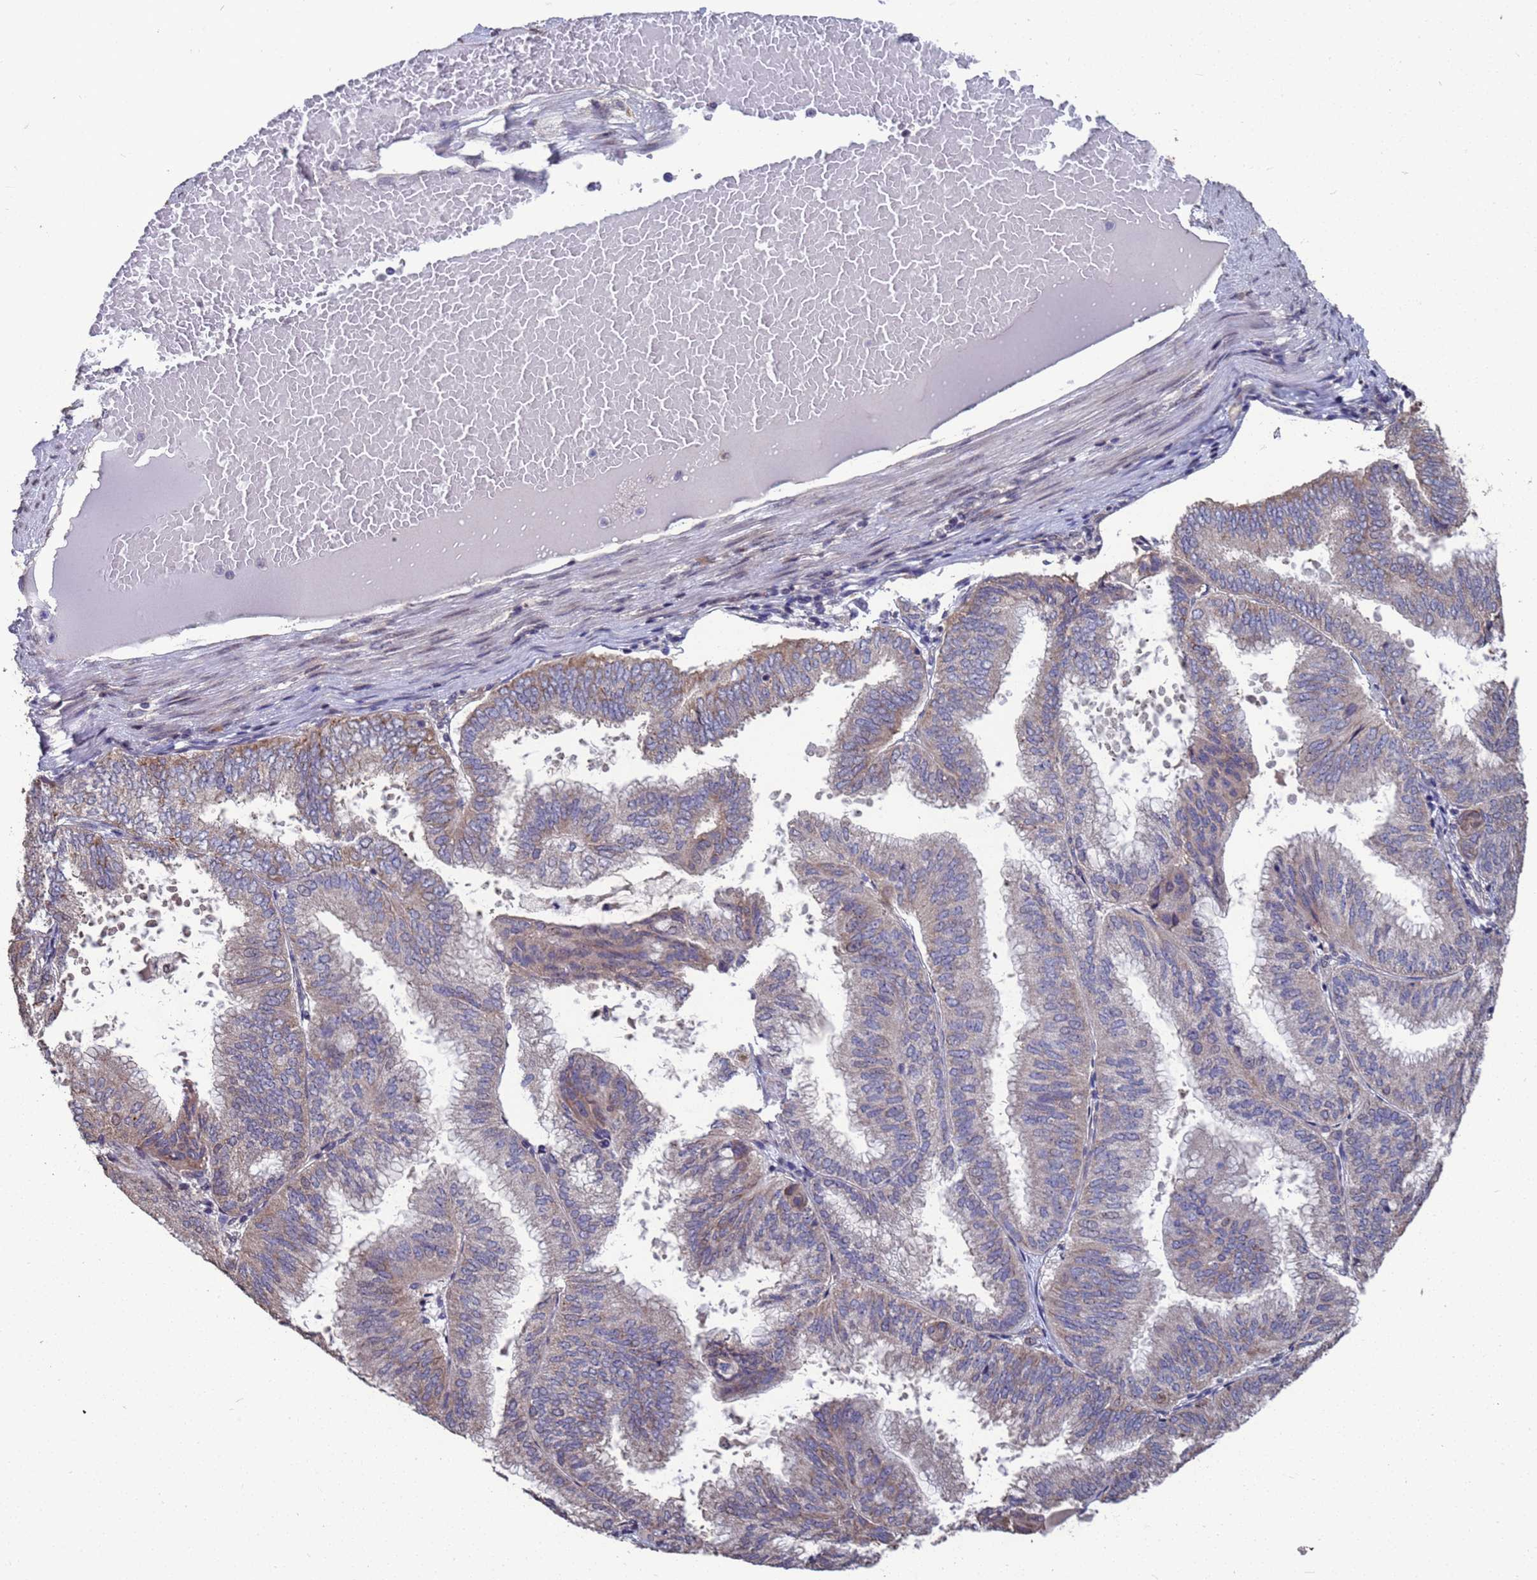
{"staining": {"intensity": "moderate", "quantity": "25%-75%", "location": "cytoplasmic/membranous,nuclear"}, "tissue": "endometrial cancer", "cell_type": "Tumor cells", "image_type": "cancer", "snomed": [{"axis": "morphology", "description": "Adenocarcinoma, NOS"}, {"axis": "topography", "description": "Endometrium"}], "caption": "High-magnification brightfield microscopy of endometrial cancer (adenocarcinoma) stained with DAB (brown) and counterstained with hematoxylin (blue). tumor cells exhibit moderate cytoplasmic/membranous and nuclear staining is identified in approximately25%-75% of cells.", "gene": "CFAP119", "patient": {"sex": "female", "age": 49}}